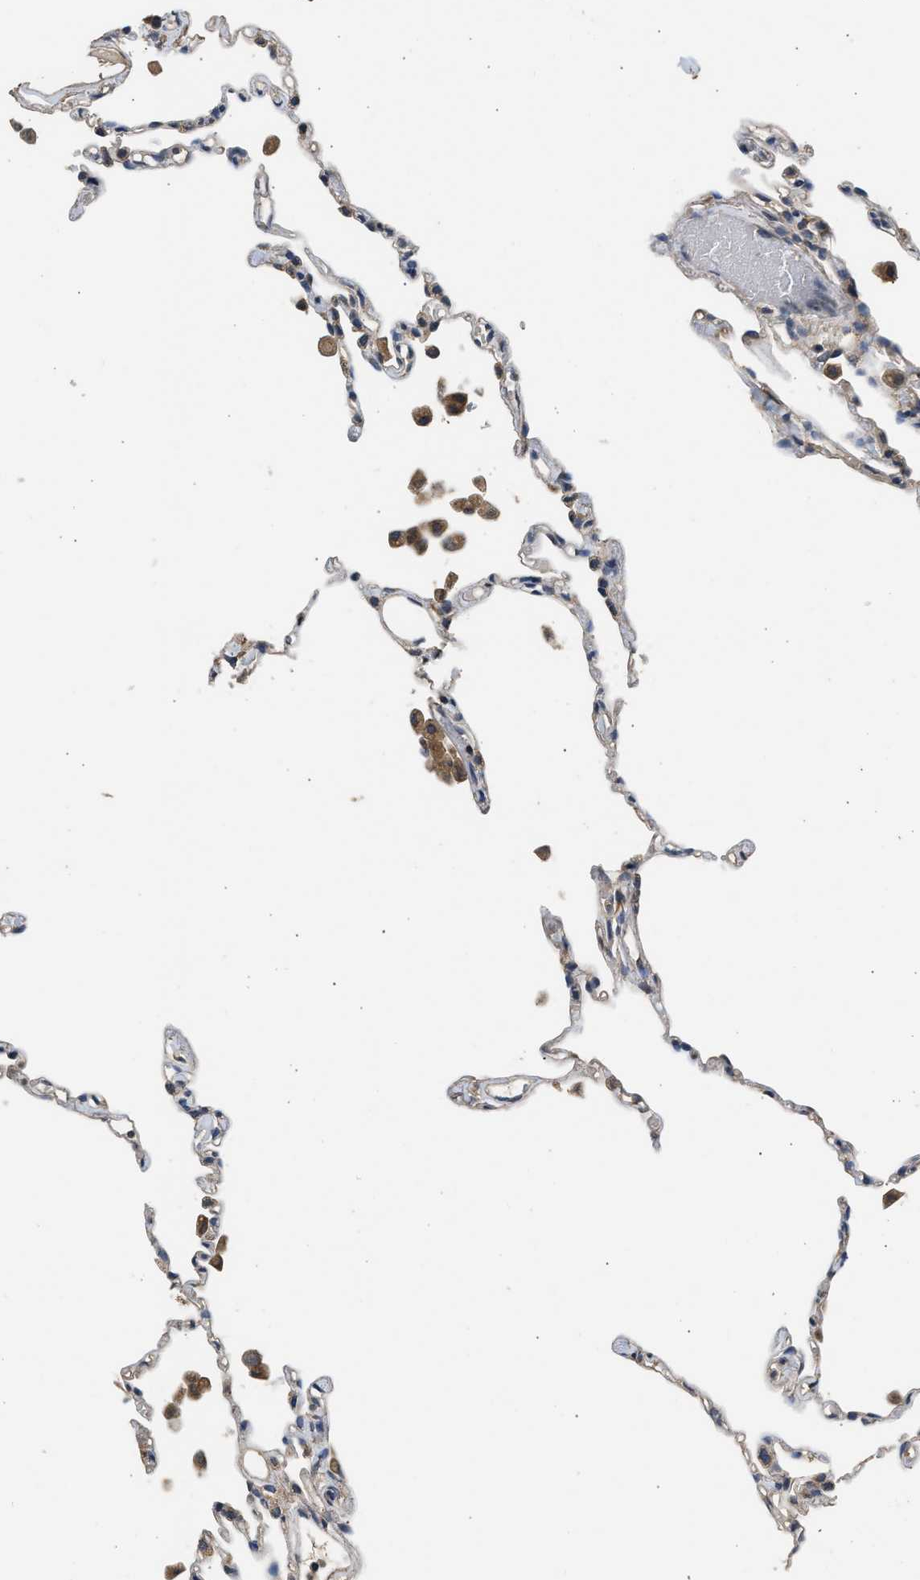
{"staining": {"intensity": "weak", "quantity": "<25%", "location": "cytoplasmic/membranous"}, "tissue": "lung", "cell_type": "Alveolar cells", "image_type": "normal", "snomed": [{"axis": "morphology", "description": "Normal tissue, NOS"}, {"axis": "topography", "description": "Lung"}], "caption": "This is an immunohistochemistry (IHC) histopathology image of benign human lung. There is no staining in alveolar cells.", "gene": "SPINT2", "patient": {"sex": "female", "age": 49}}